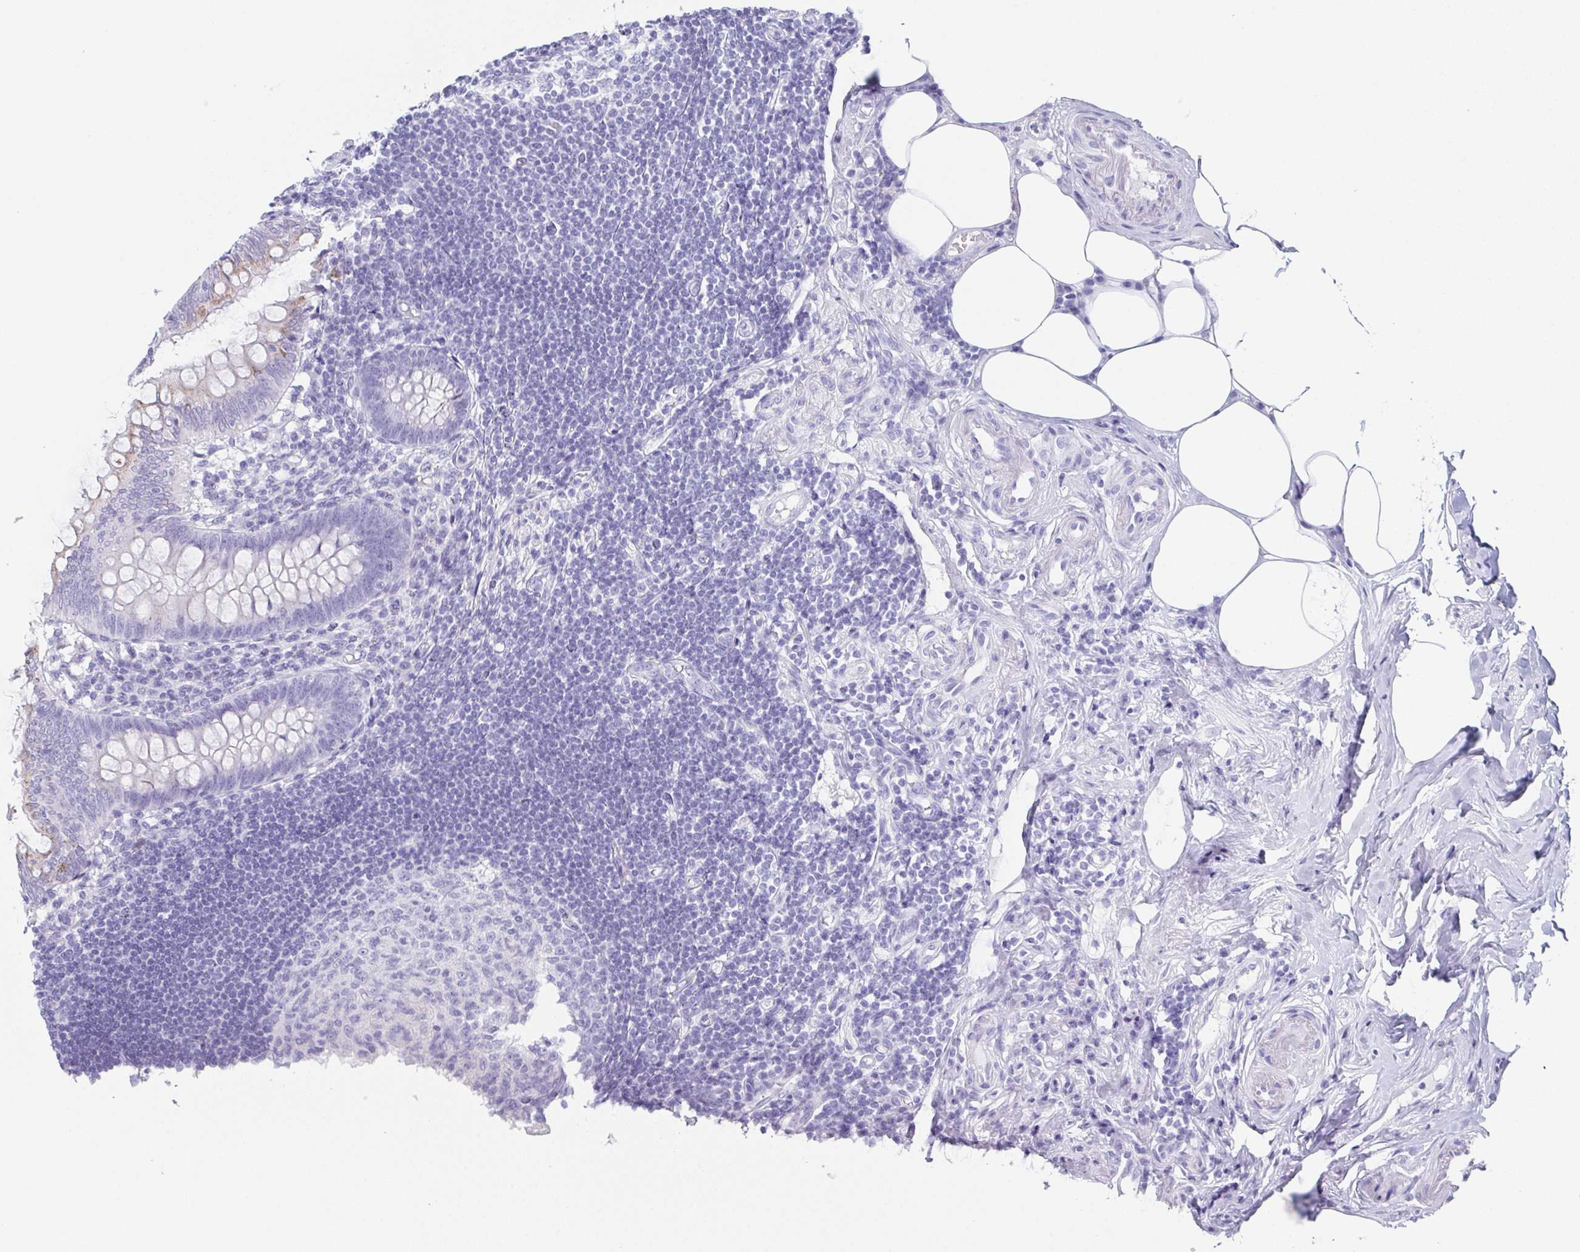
{"staining": {"intensity": "weak", "quantity": "<25%", "location": "cytoplasmic/membranous"}, "tissue": "appendix", "cell_type": "Glandular cells", "image_type": "normal", "snomed": [{"axis": "morphology", "description": "Normal tissue, NOS"}, {"axis": "topography", "description": "Appendix"}], "caption": "High power microscopy photomicrograph of an IHC photomicrograph of unremarkable appendix, revealing no significant positivity in glandular cells. (Immunohistochemistry, brightfield microscopy, high magnification).", "gene": "TEX19", "patient": {"sex": "female", "age": 57}}